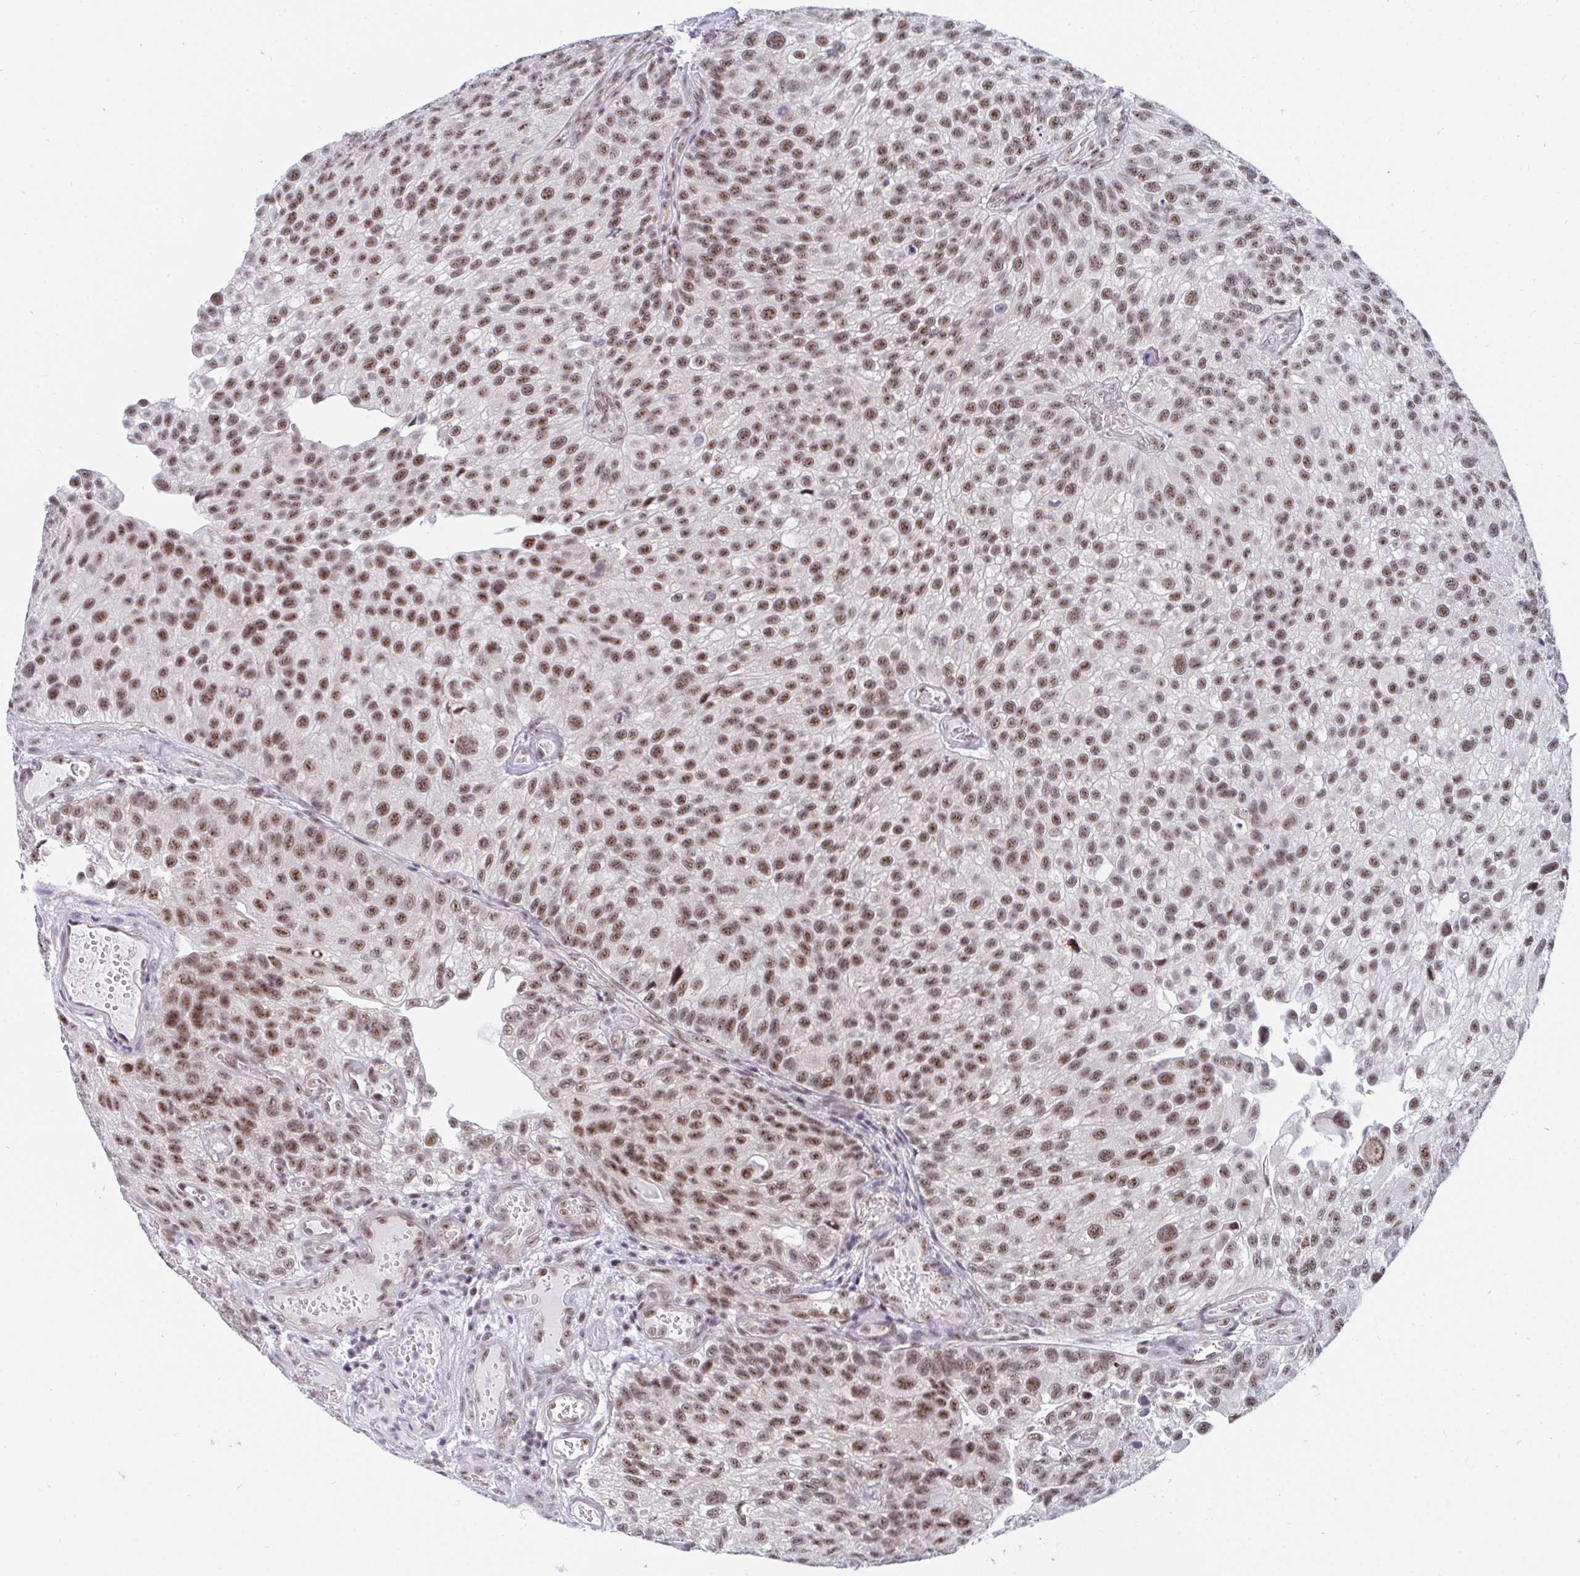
{"staining": {"intensity": "moderate", "quantity": ">75%", "location": "nuclear"}, "tissue": "urothelial cancer", "cell_type": "Tumor cells", "image_type": "cancer", "snomed": [{"axis": "morphology", "description": "Urothelial carcinoma, NOS"}, {"axis": "topography", "description": "Urinary bladder"}], "caption": "A brown stain shows moderate nuclear expression of a protein in human transitional cell carcinoma tumor cells. The protein is stained brown, and the nuclei are stained in blue (DAB (3,3'-diaminobenzidine) IHC with brightfield microscopy, high magnification).", "gene": "PRR14", "patient": {"sex": "male", "age": 87}}